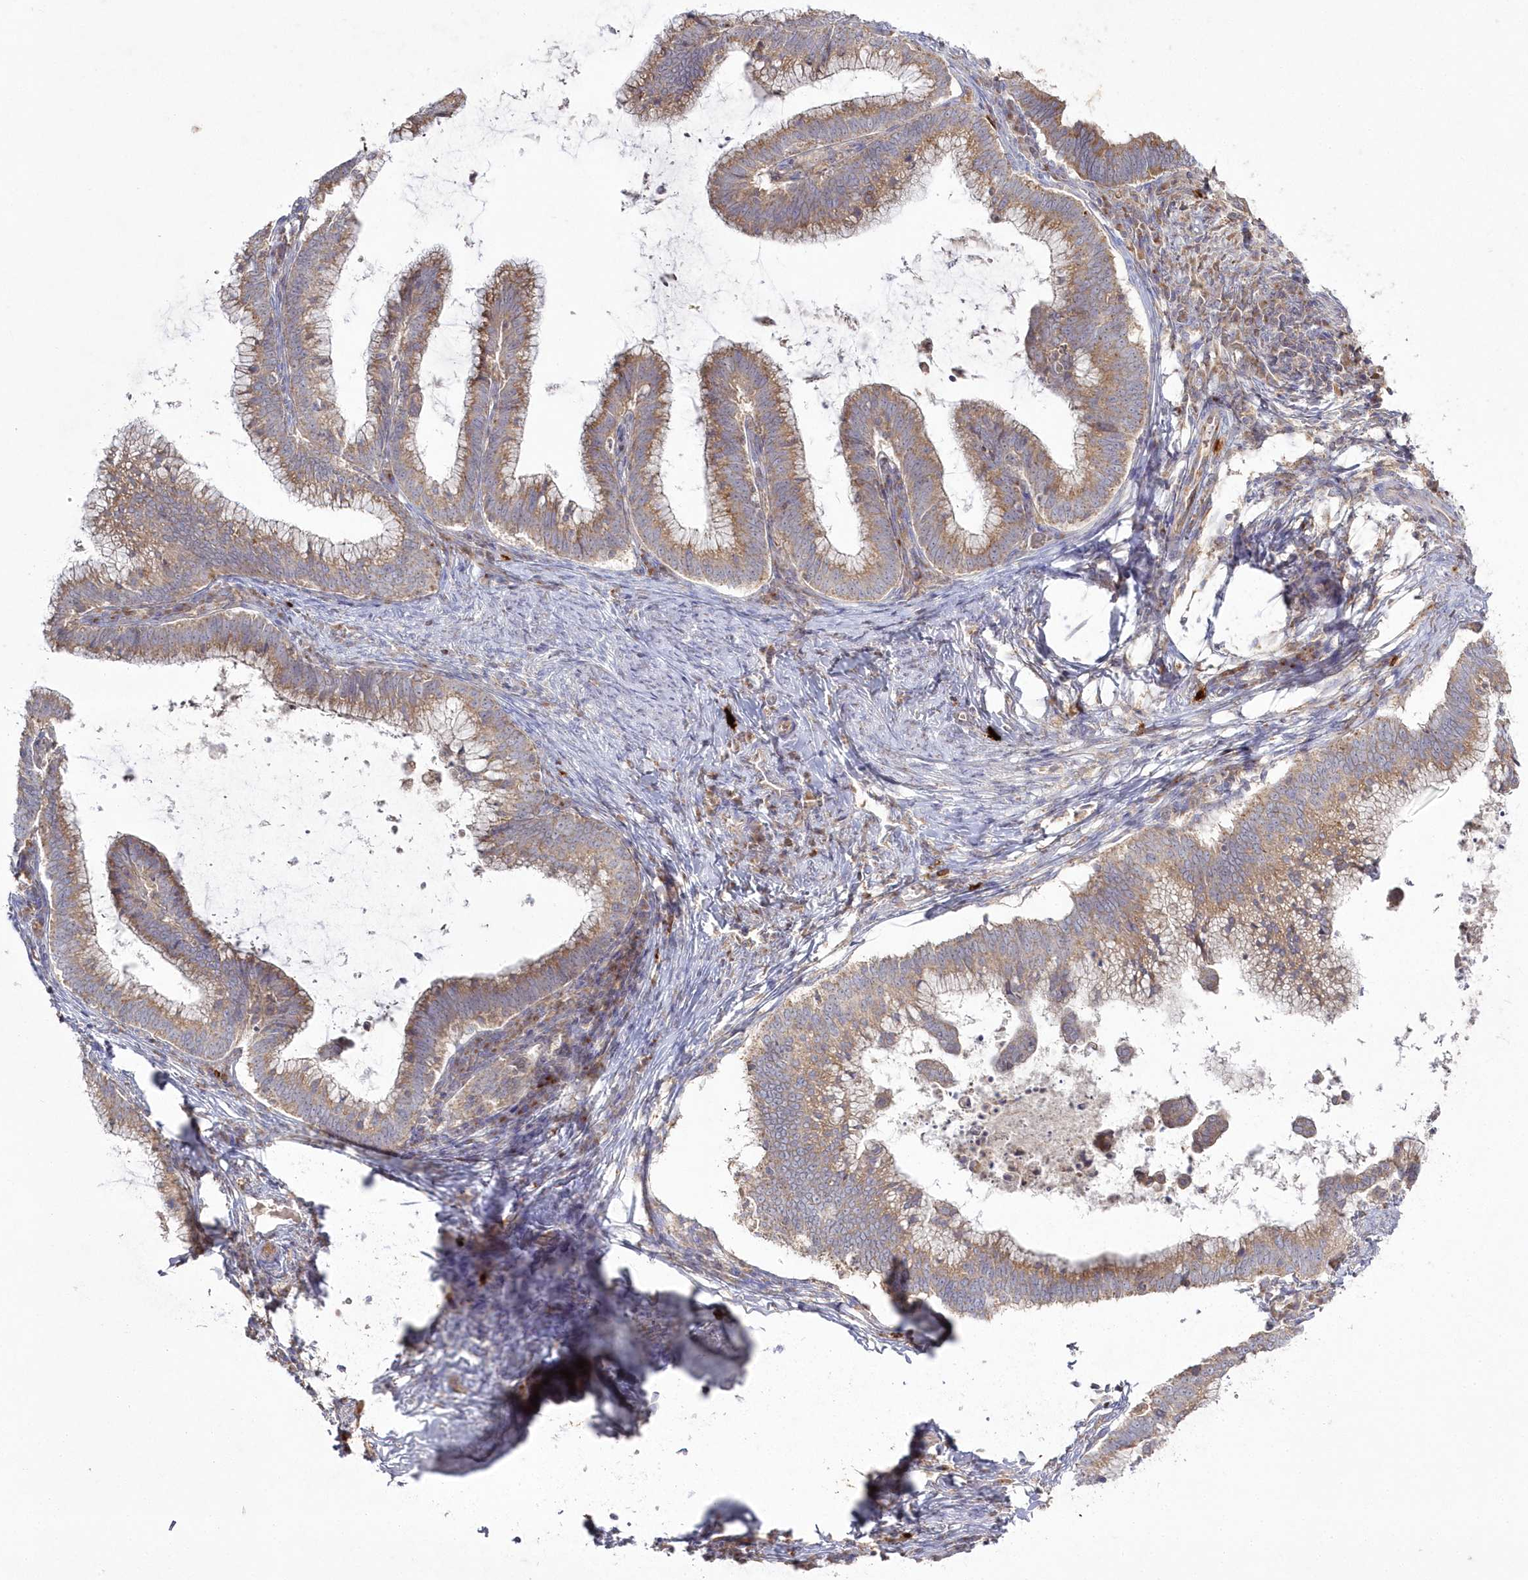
{"staining": {"intensity": "moderate", "quantity": ">75%", "location": "cytoplasmic/membranous"}, "tissue": "cervical cancer", "cell_type": "Tumor cells", "image_type": "cancer", "snomed": [{"axis": "morphology", "description": "Adenocarcinoma, NOS"}, {"axis": "topography", "description": "Cervix"}], "caption": "A medium amount of moderate cytoplasmic/membranous staining is appreciated in about >75% of tumor cells in cervical cancer tissue.", "gene": "ARSB", "patient": {"sex": "female", "age": 36}}